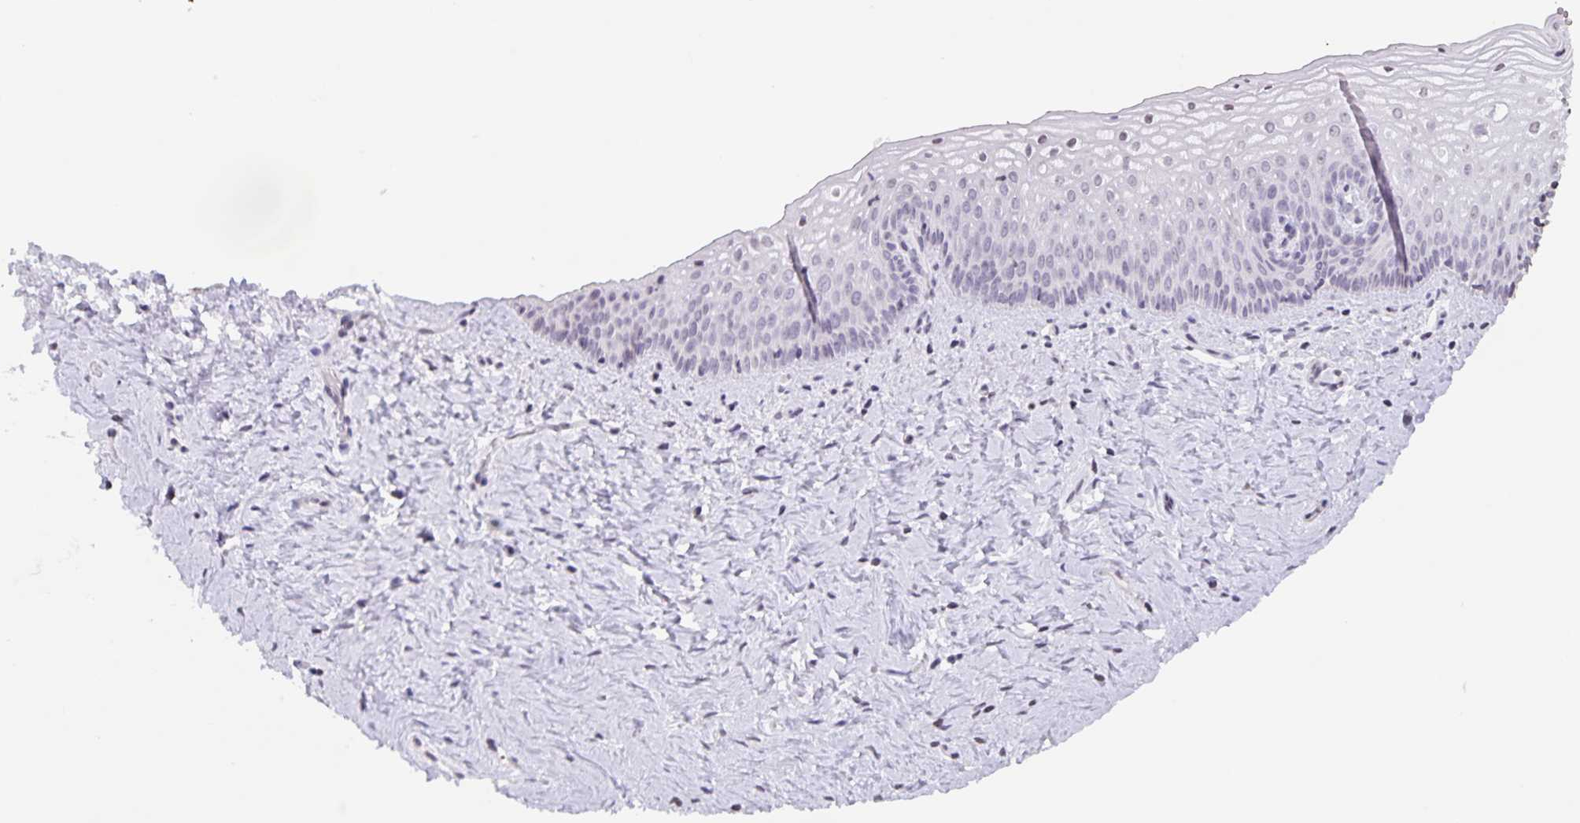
{"staining": {"intensity": "negative", "quantity": "none", "location": "none"}, "tissue": "vagina", "cell_type": "Squamous epithelial cells", "image_type": "normal", "snomed": [{"axis": "morphology", "description": "Normal tissue, NOS"}, {"axis": "topography", "description": "Vagina"}], "caption": "IHC histopathology image of unremarkable vagina: vagina stained with DAB (3,3'-diaminobenzidine) shows no significant protein expression in squamous epithelial cells. (DAB (3,3'-diaminobenzidine) immunohistochemistry (IHC) with hematoxylin counter stain).", "gene": "AQP4", "patient": {"sex": "female", "age": 45}}